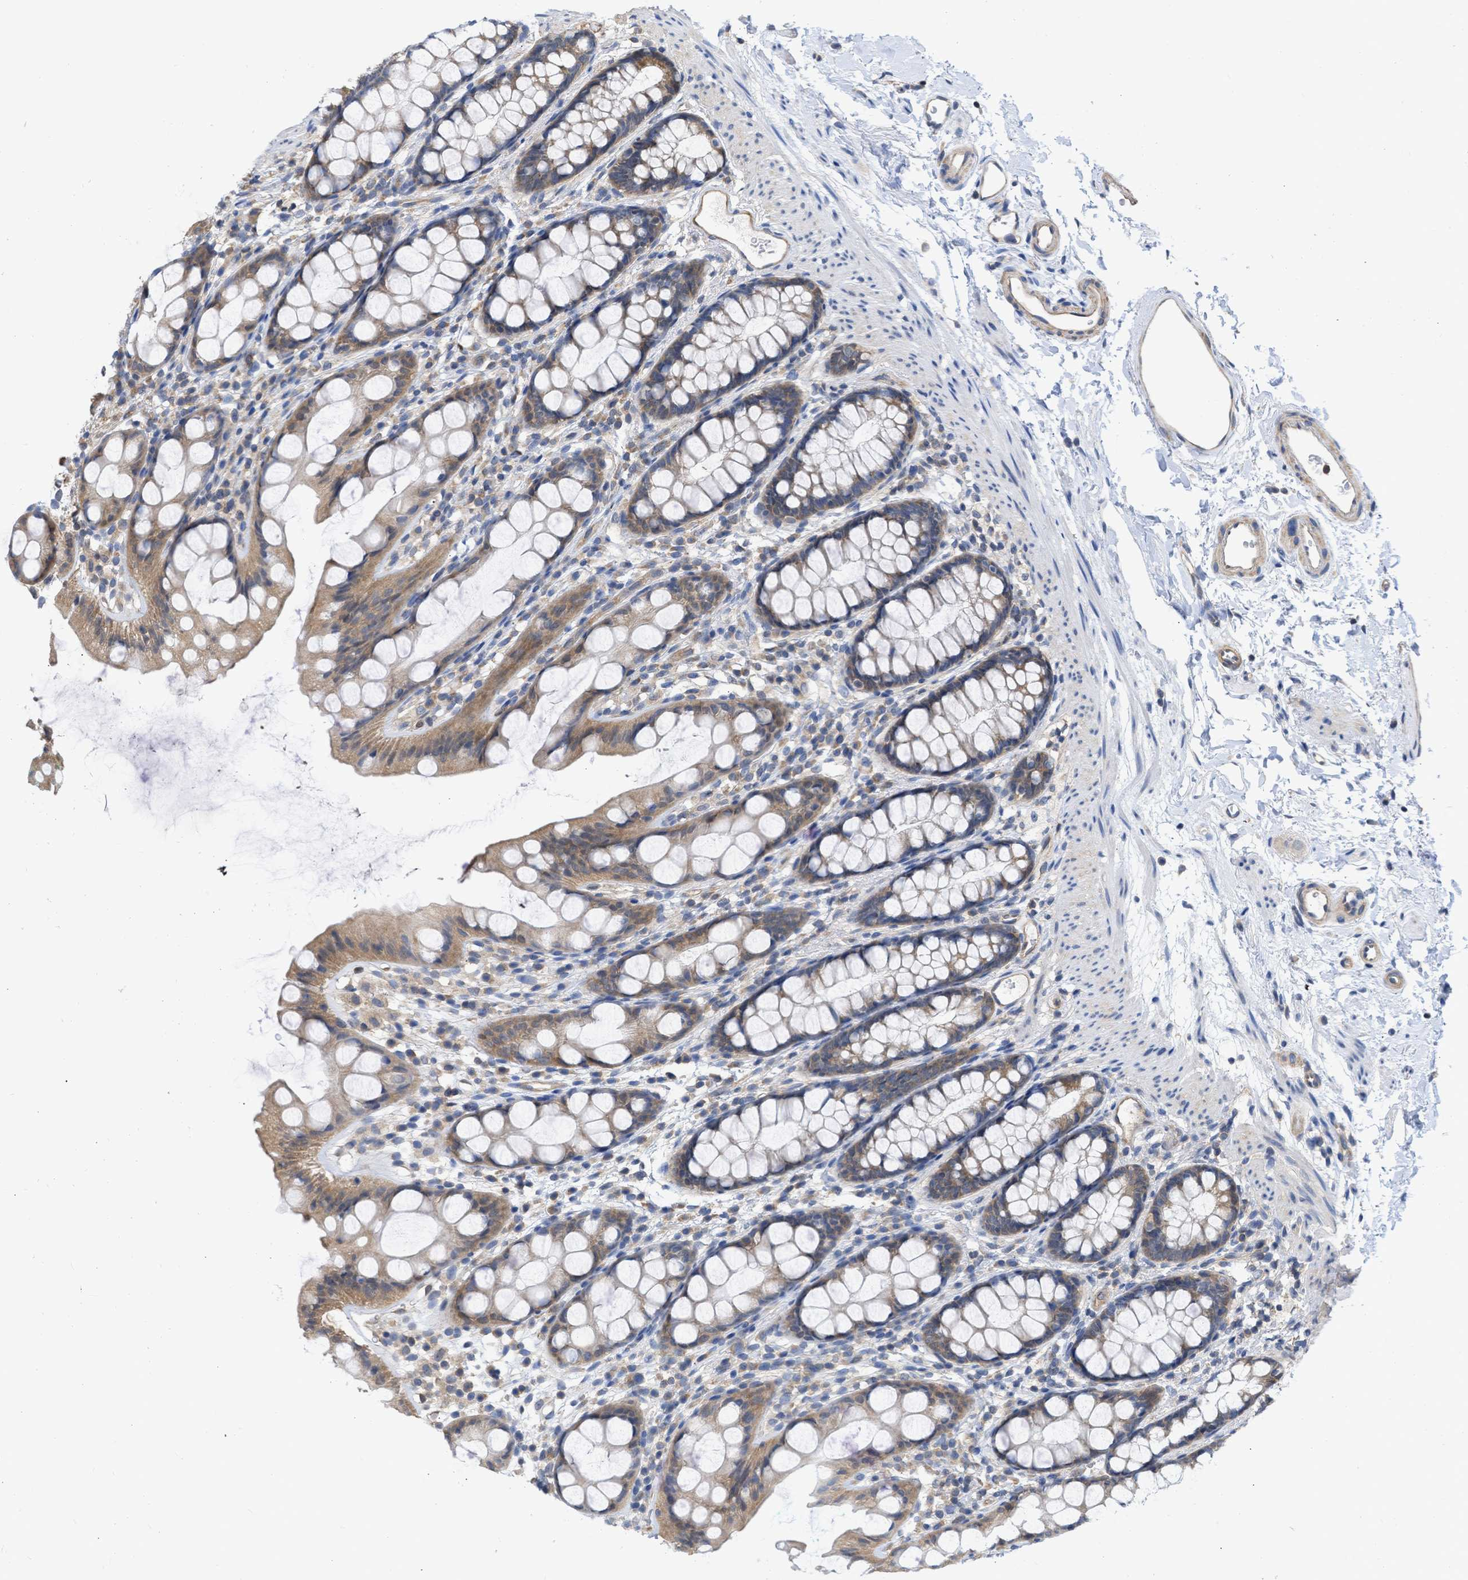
{"staining": {"intensity": "moderate", "quantity": ">75%", "location": "cytoplasmic/membranous"}, "tissue": "rectum", "cell_type": "Glandular cells", "image_type": "normal", "snomed": [{"axis": "morphology", "description": "Normal tissue, NOS"}, {"axis": "topography", "description": "Rectum"}], "caption": "Protein positivity by immunohistochemistry (IHC) demonstrates moderate cytoplasmic/membranous staining in approximately >75% of glandular cells in normal rectum.", "gene": "MAP2K3", "patient": {"sex": "female", "age": 65}}